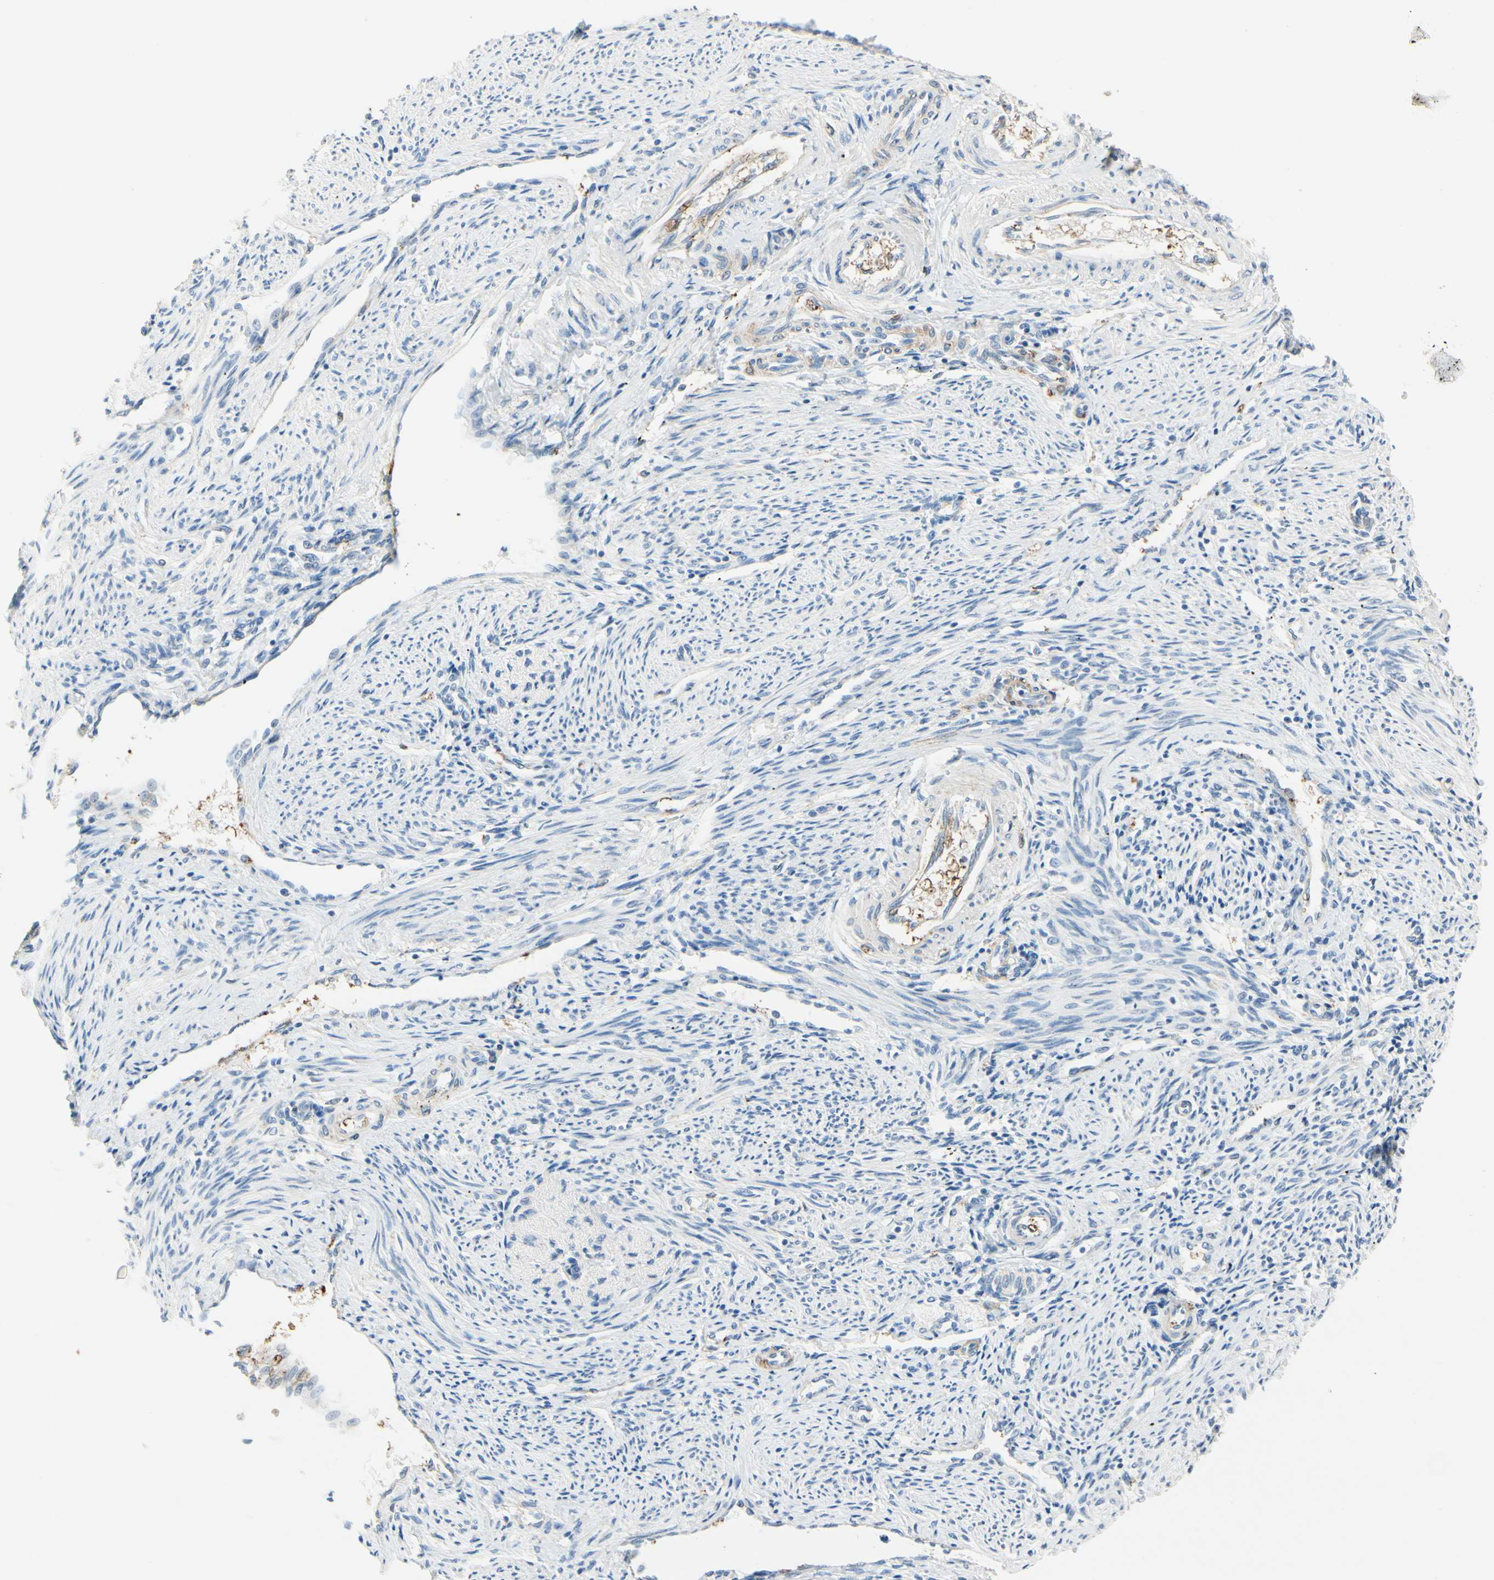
{"staining": {"intensity": "moderate", "quantity": "25%-75%", "location": "cytoplasmic/membranous"}, "tissue": "endometrium", "cell_type": "Cells in endometrial stroma", "image_type": "normal", "snomed": [{"axis": "morphology", "description": "Normal tissue, NOS"}, {"axis": "topography", "description": "Endometrium"}], "caption": "Endometrium stained with DAB IHC displays medium levels of moderate cytoplasmic/membranous staining in approximately 25%-75% of cells in endometrial stroma. The protein is shown in brown color, while the nuclei are stained blue.", "gene": "AMPH", "patient": {"sex": "female", "age": 42}}